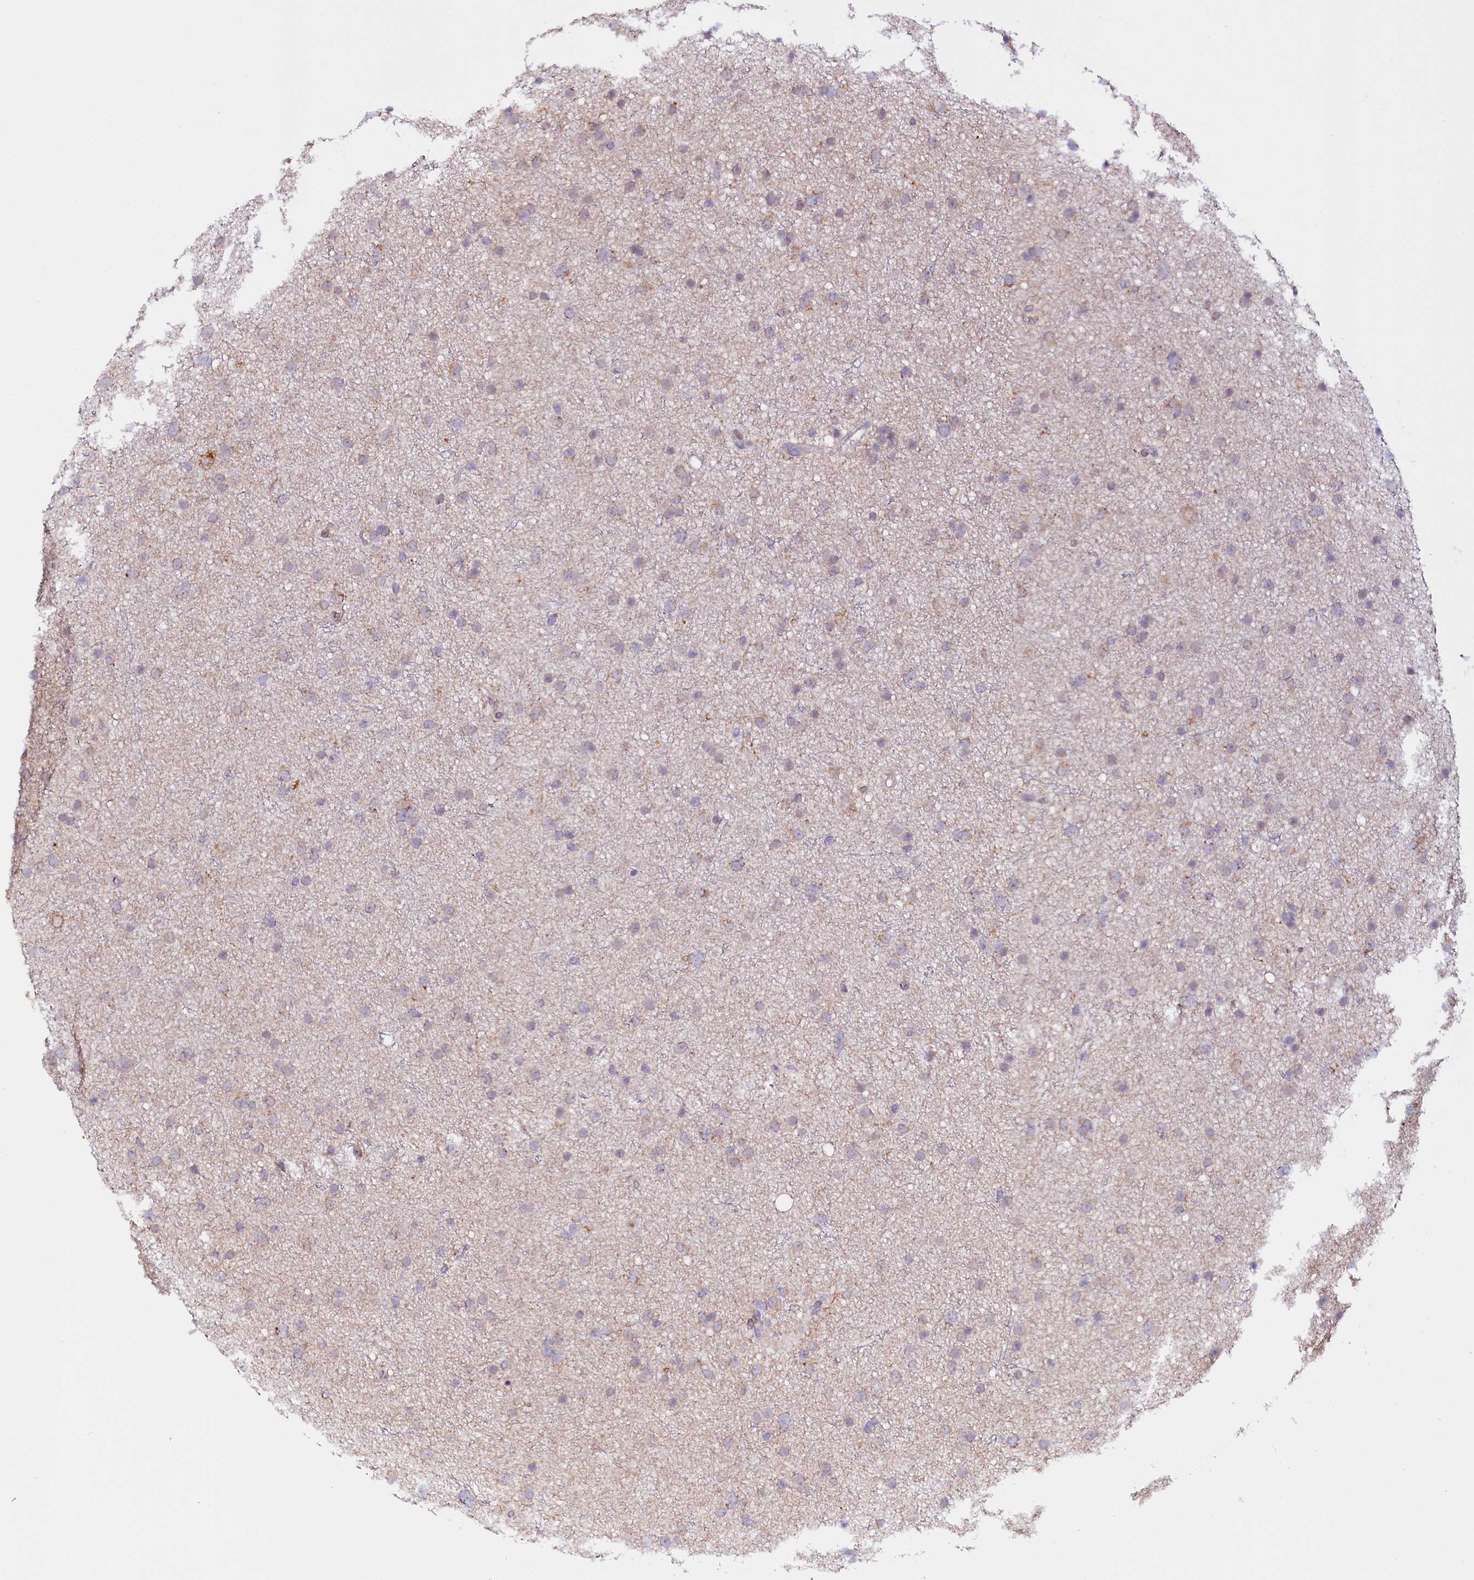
{"staining": {"intensity": "weak", "quantity": "25%-75%", "location": "cytoplasmic/membranous"}, "tissue": "glioma", "cell_type": "Tumor cells", "image_type": "cancer", "snomed": [{"axis": "morphology", "description": "Glioma, malignant, Low grade"}, {"axis": "topography", "description": "Cerebral cortex"}], "caption": "Immunohistochemistry (IHC) staining of low-grade glioma (malignant), which reveals low levels of weak cytoplasmic/membranous expression in approximately 25%-75% of tumor cells indicating weak cytoplasmic/membranous protein positivity. The staining was performed using DAB (3,3'-diaminobenzidine) (brown) for protein detection and nuclei were counterstained in hematoxylin (blue).", "gene": "ZNF226", "patient": {"sex": "female", "age": 39}}